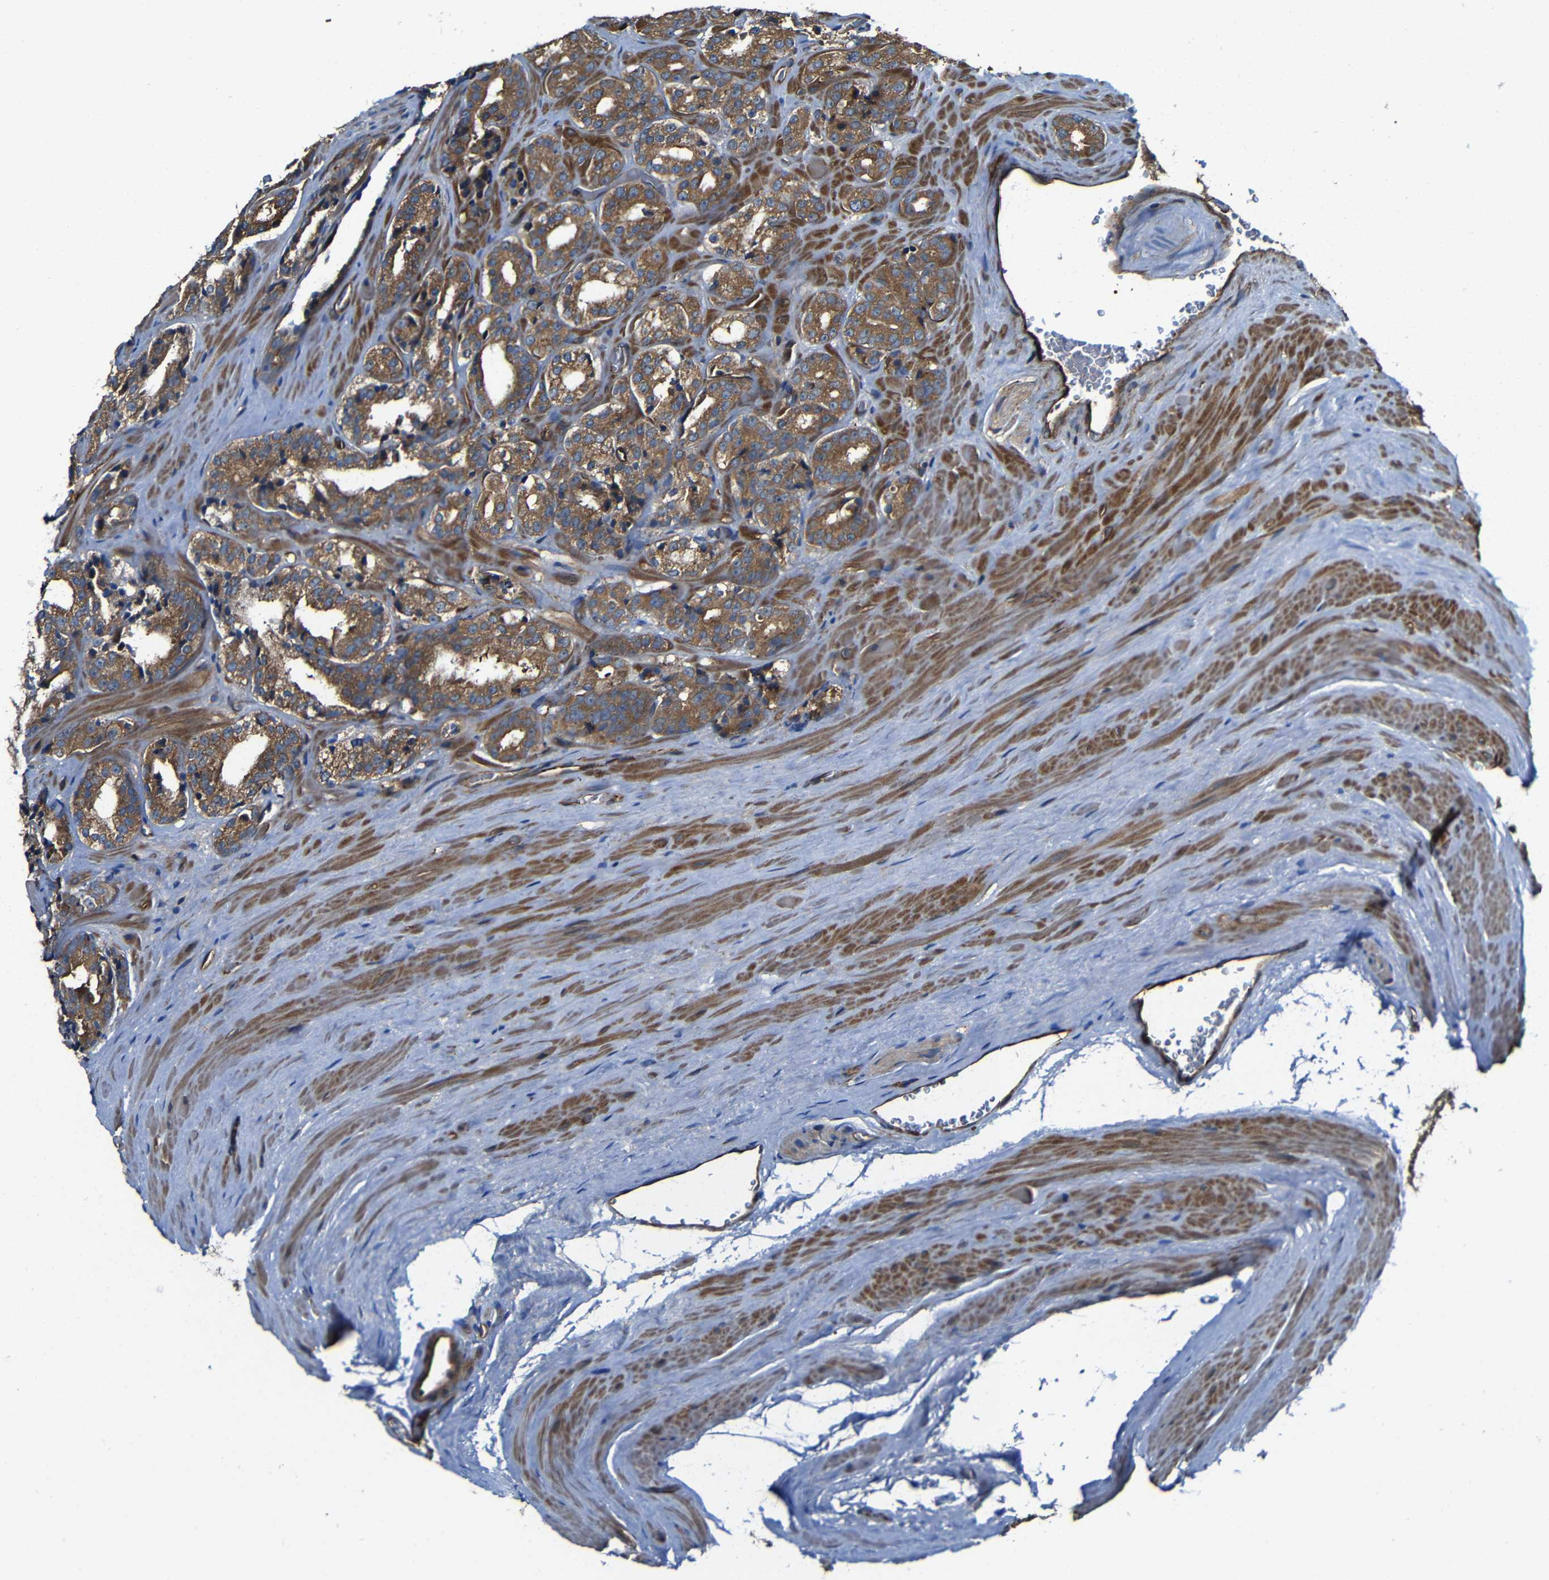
{"staining": {"intensity": "moderate", "quantity": ">75%", "location": "cytoplasmic/membranous"}, "tissue": "prostate cancer", "cell_type": "Tumor cells", "image_type": "cancer", "snomed": [{"axis": "morphology", "description": "Adenocarcinoma, High grade"}, {"axis": "topography", "description": "Prostate"}], "caption": "There is medium levels of moderate cytoplasmic/membranous positivity in tumor cells of prostate high-grade adenocarcinoma, as demonstrated by immunohistochemical staining (brown color).", "gene": "PTCH1", "patient": {"sex": "male", "age": 60}}